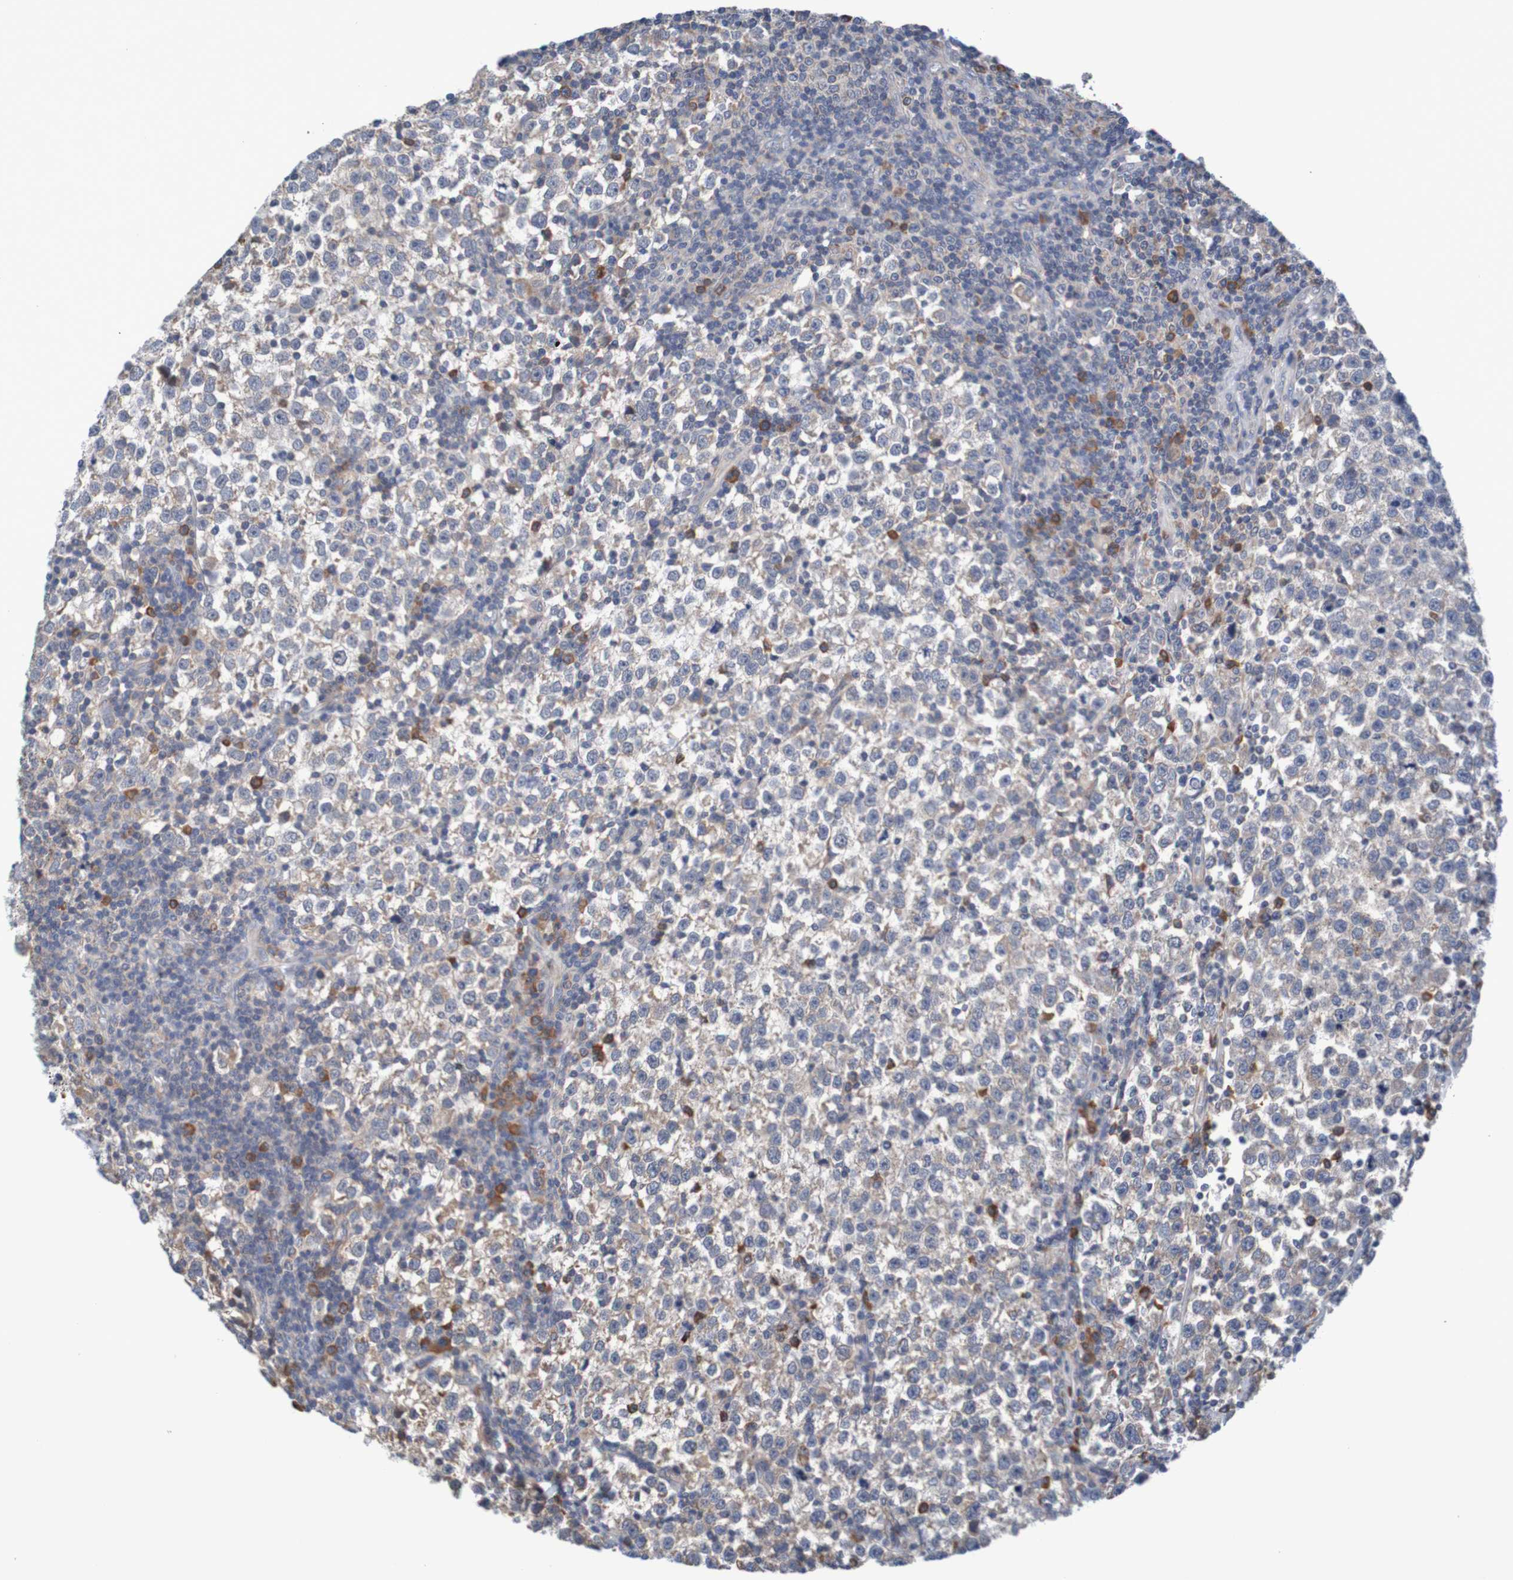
{"staining": {"intensity": "weak", "quantity": ">75%", "location": "cytoplasmic/membranous"}, "tissue": "testis cancer", "cell_type": "Tumor cells", "image_type": "cancer", "snomed": [{"axis": "morphology", "description": "Seminoma, NOS"}, {"axis": "topography", "description": "Testis"}], "caption": "Testis seminoma tissue demonstrates weak cytoplasmic/membranous positivity in about >75% of tumor cells, visualized by immunohistochemistry. Nuclei are stained in blue.", "gene": "CLDN18", "patient": {"sex": "male", "age": 43}}